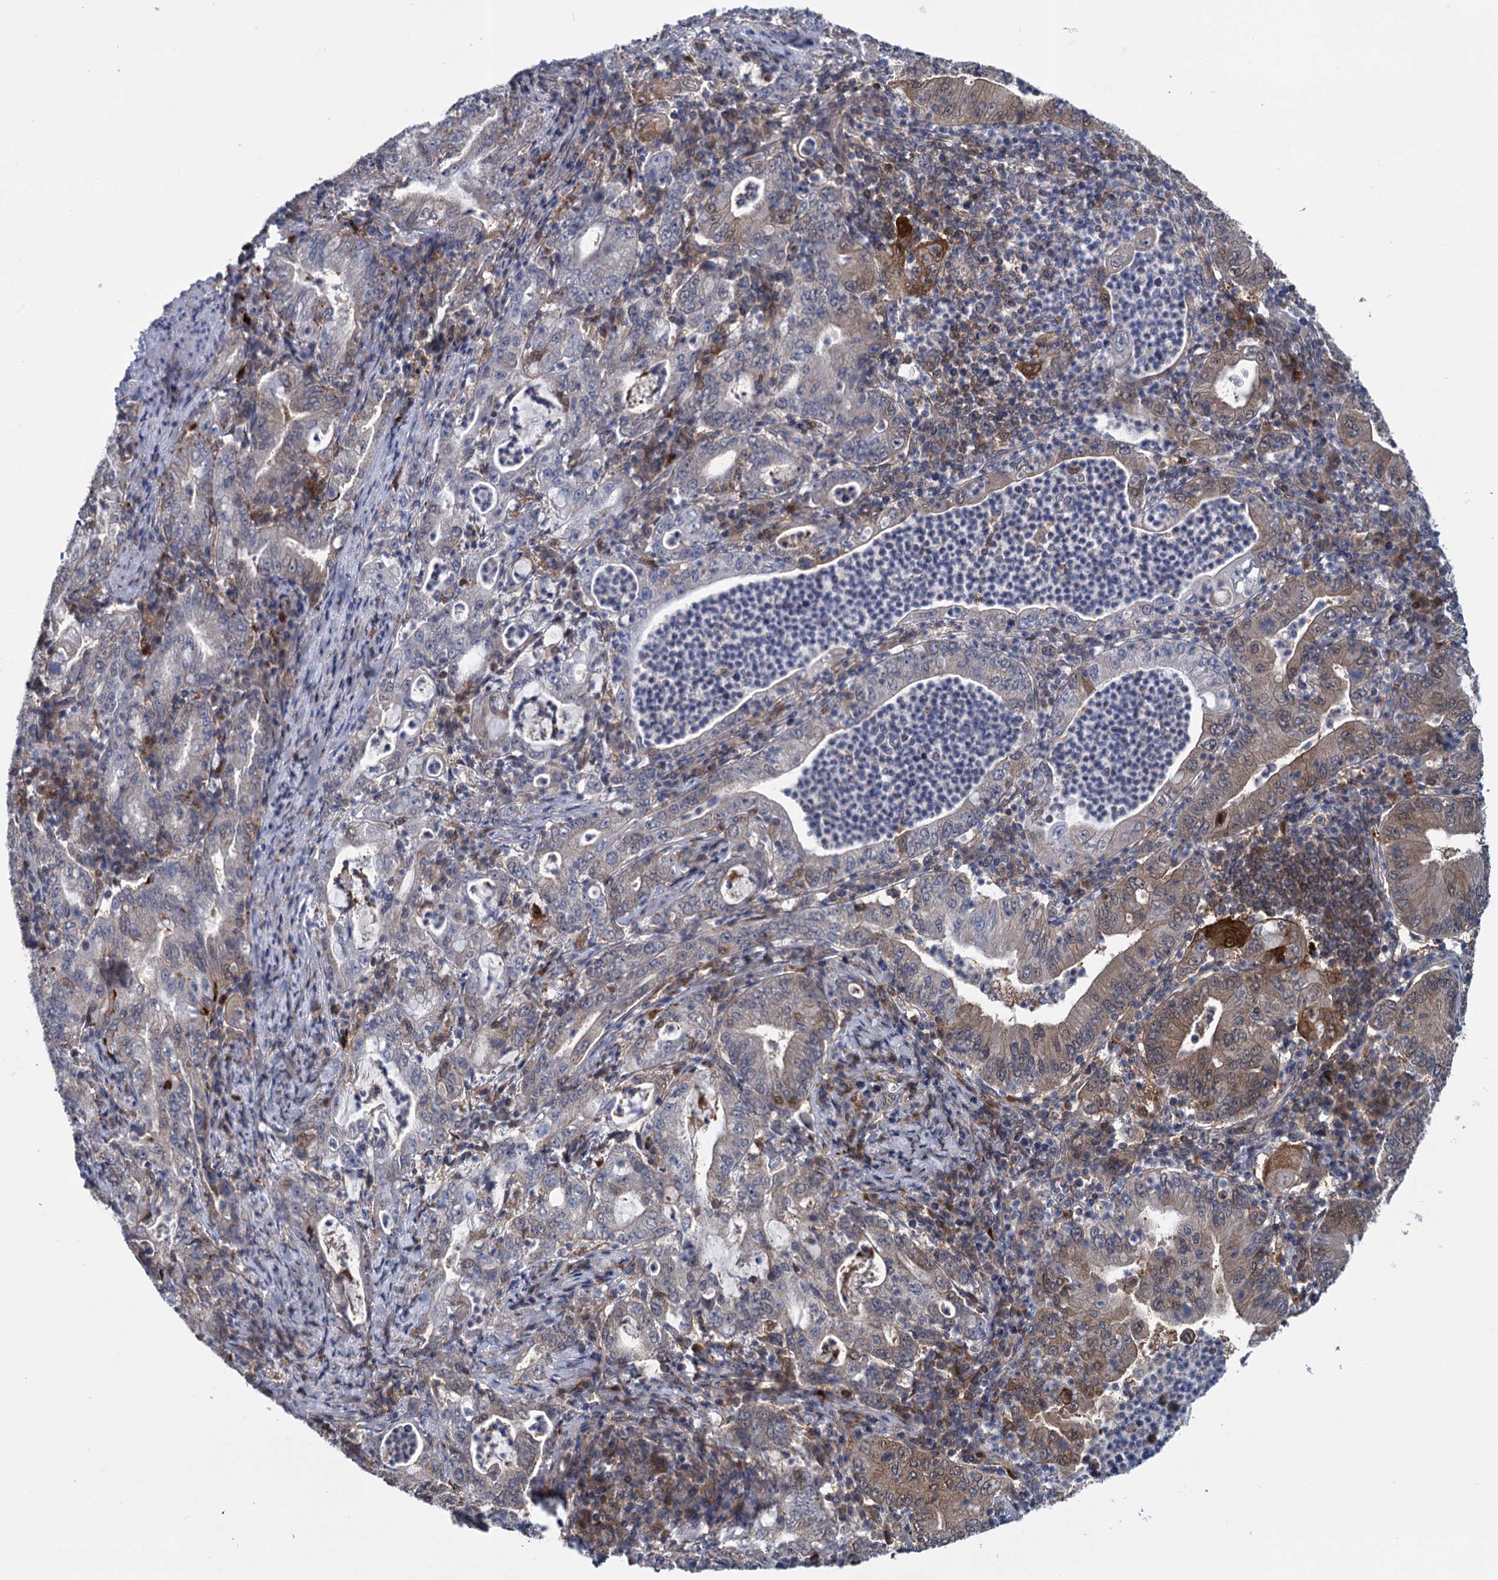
{"staining": {"intensity": "weak", "quantity": "<25%", "location": "cytoplasmic/membranous"}, "tissue": "stomach cancer", "cell_type": "Tumor cells", "image_type": "cancer", "snomed": [{"axis": "morphology", "description": "Normal tissue, NOS"}, {"axis": "morphology", "description": "Adenocarcinoma, NOS"}, {"axis": "topography", "description": "Esophagus"}, {"axis": "topography", "description": "Stomach, upper"}, {"axis": "topography", "description": "Peripheral nerve tissue"}], "caption": "This is a micrograph of immunohistochemistry (IHC) staining of stomach adenocarcinoma, which shows no staining in tumor cells.", "gene": "GLO1", "patient": {"sex": "male", "age": 62}}